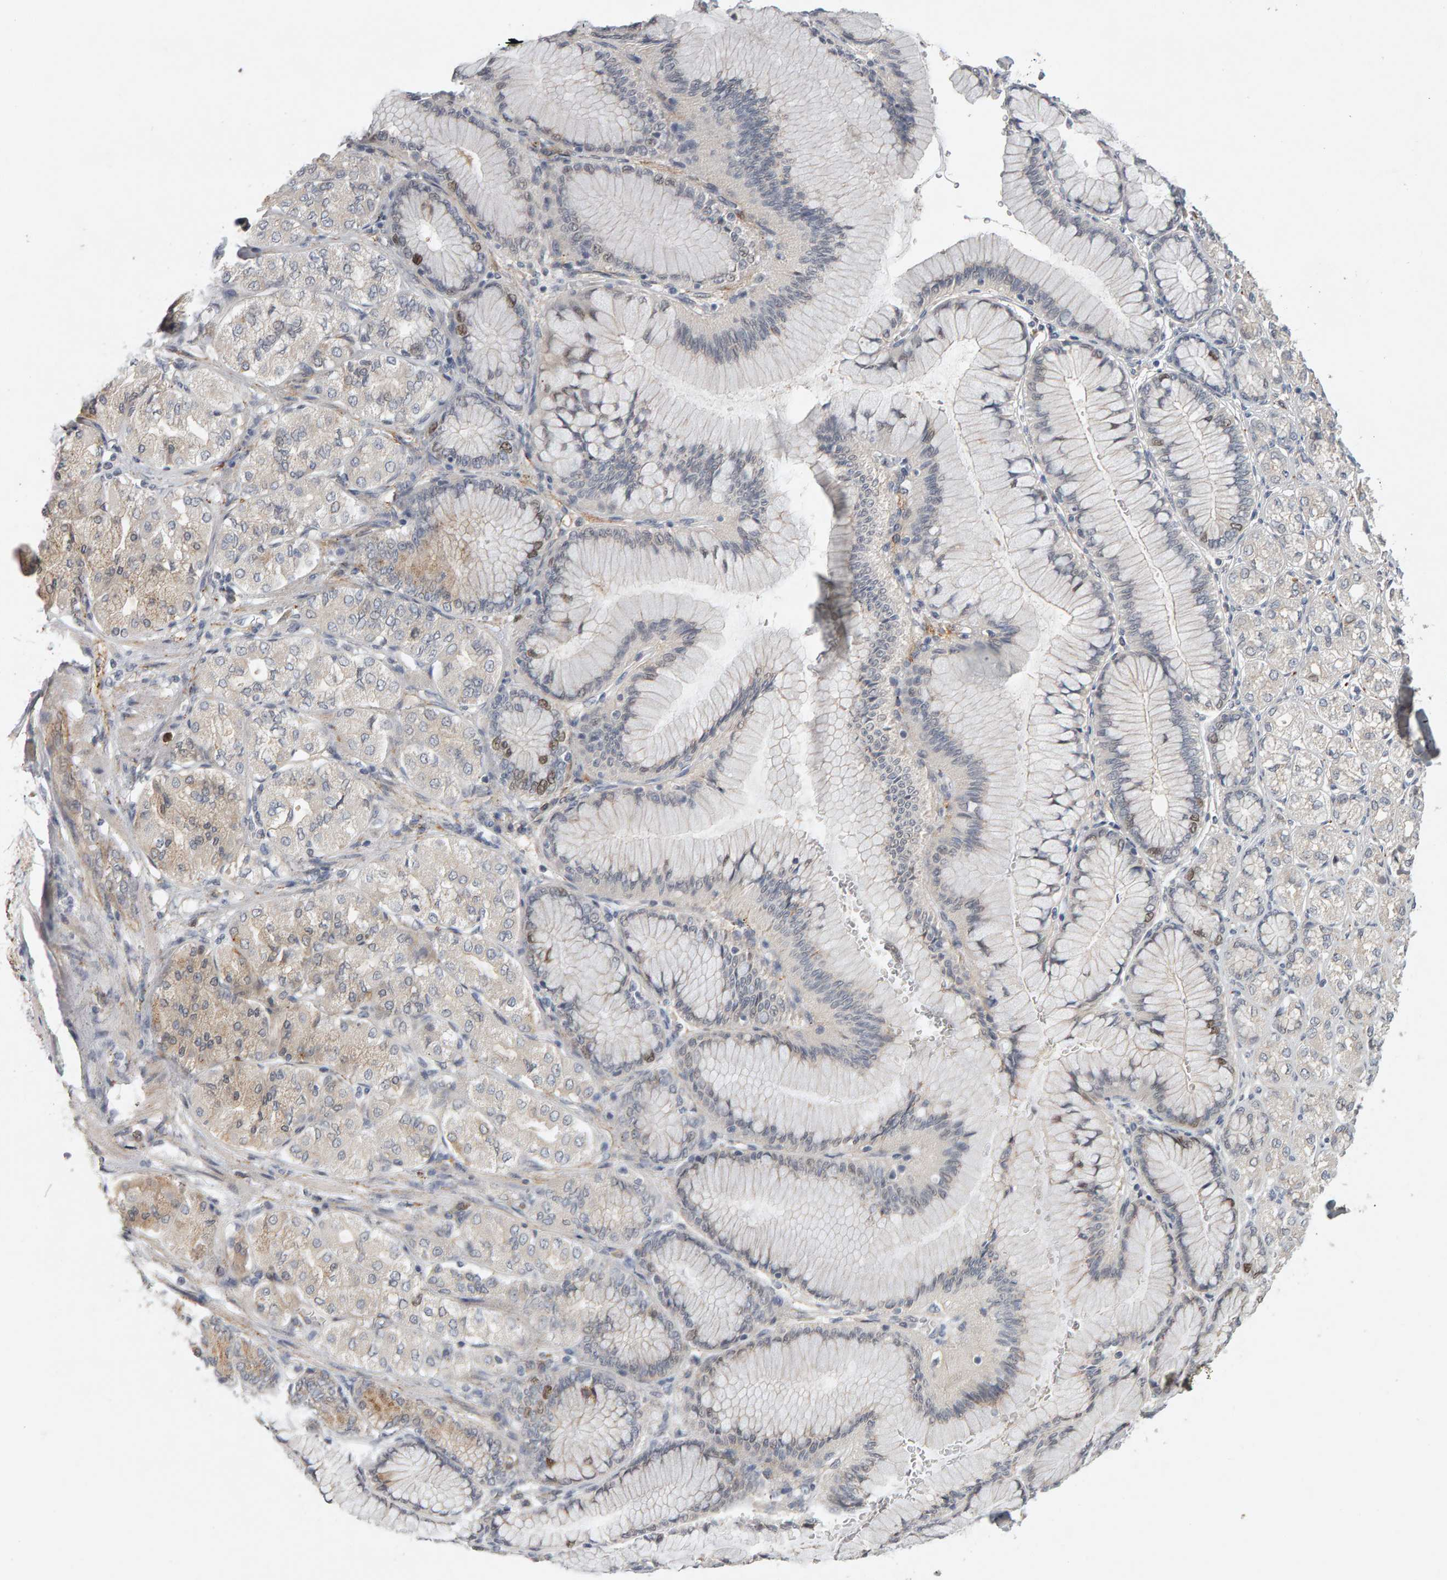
{"staining": {"intensity": "weak", "quantity": "<25%", "location": "cytoplasmic/membranous"}, "tissue": "stomach cancer", "cell_type": "Tumor cells", "image_type": "cancer", "snomed": [{"axis": "morphology", "description": "Adenocarcinoma, NOS"}, {"axis": "topography", "description": "Stomach"}], "caption": "IHC histopathology image of neoplastic tissue: human adenocarcinoma (stomach) stained with DAB (3,3'-diaminobenzidine) shows no significant protein expression in tumor cells.", "gene": "CDCA5", "patient": {"sex": "female", "age": 65}}